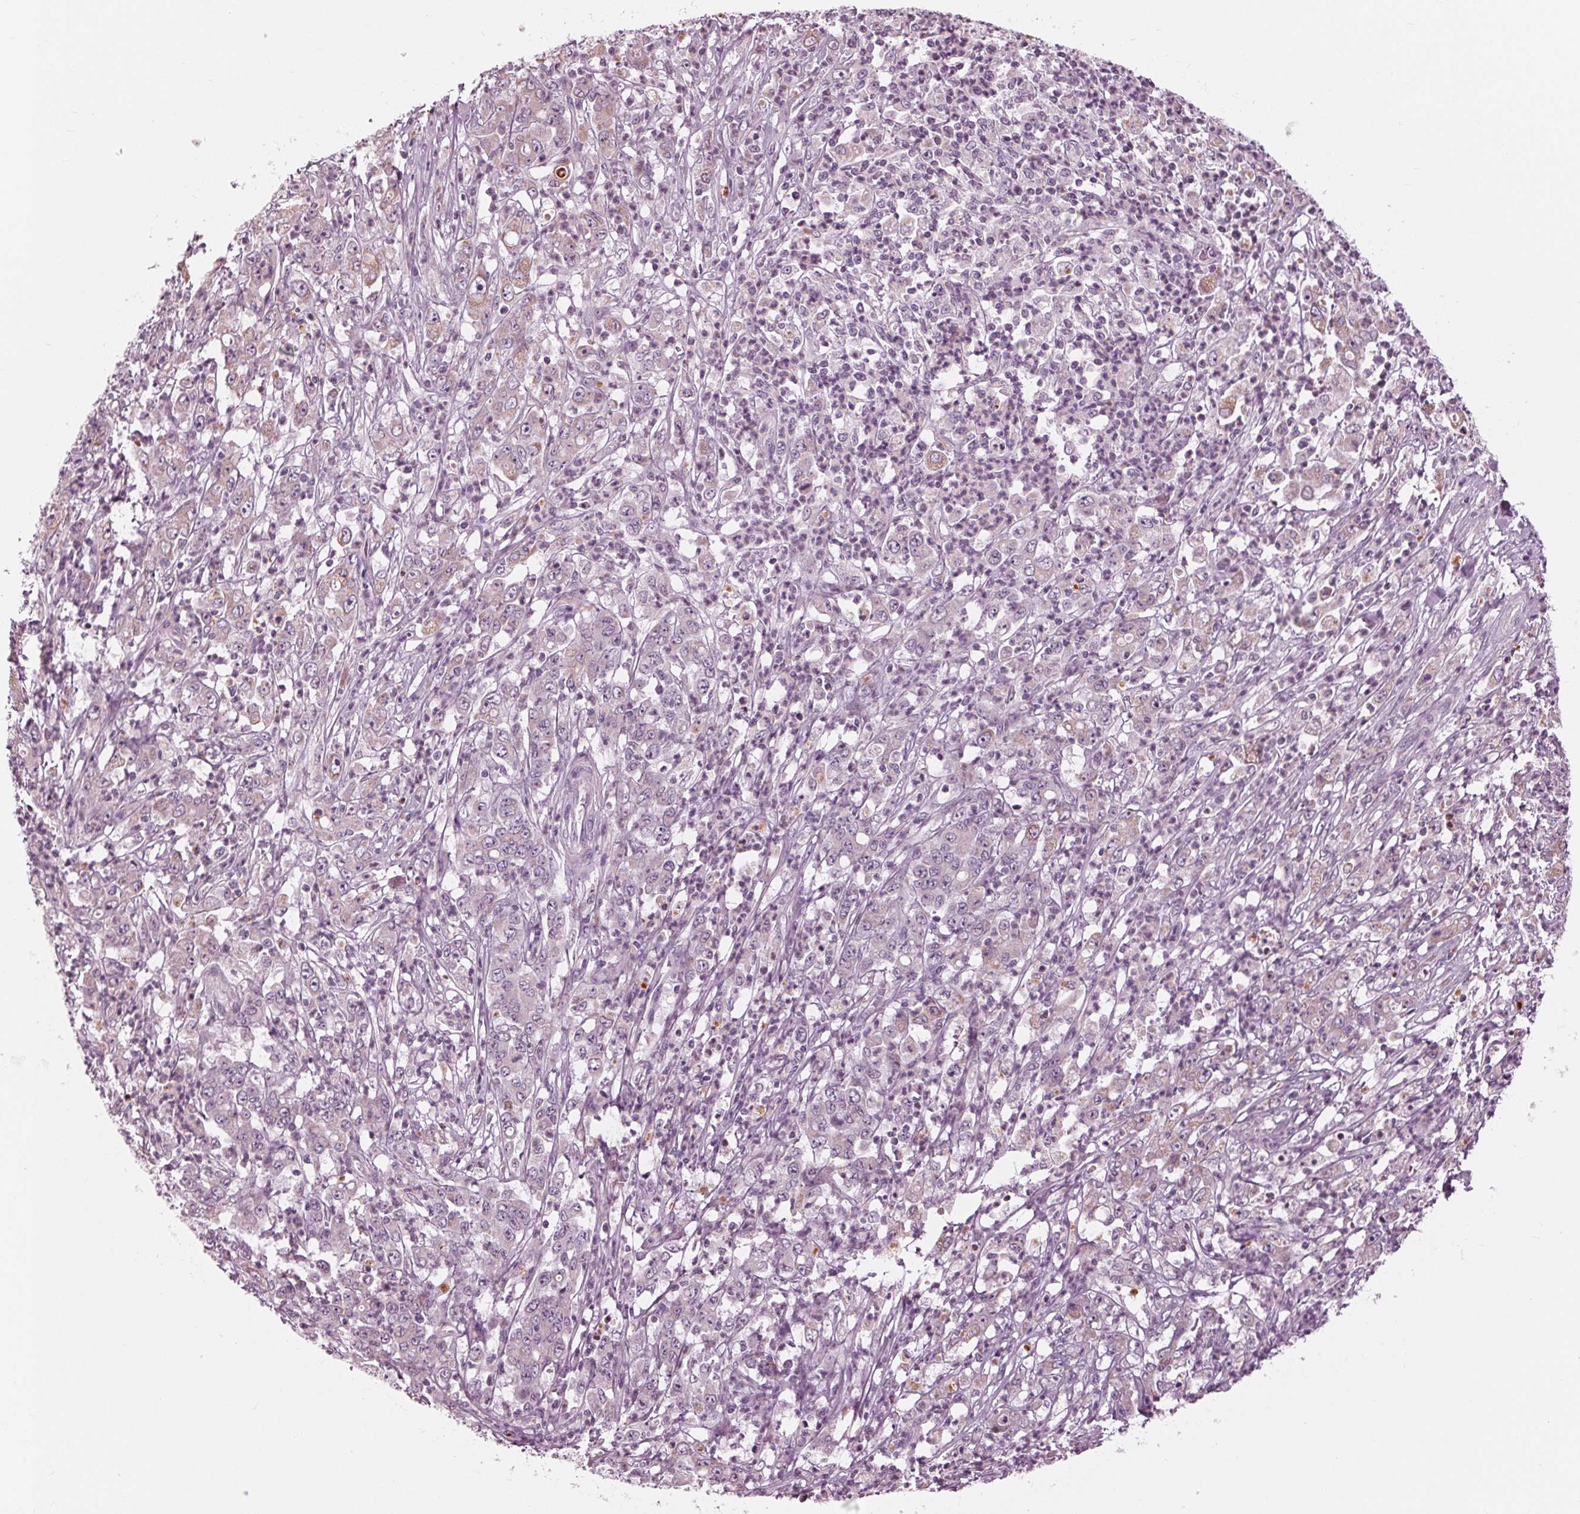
{"staining": {"intensity": "weak", "quantity": "<25%", "location": "cytoplasmic/membranous"}, "tissue": "stomach cancer", "cell_type": "Tumor cells", "image_type": "cancer", "snomed": [{"axis": "morphology", "description": "Adenocarcinoma, NOS"}, {"axis": "topography", "description": "Stomach, lower"}], "caption": "Immunohistochemistry photomicrograph of stomach adenocarcinoma stained for a protein (brown), which shows no expression in tumor cells.", "gene": "CLN6", "patient": {"sex": "female", "age": 71}}